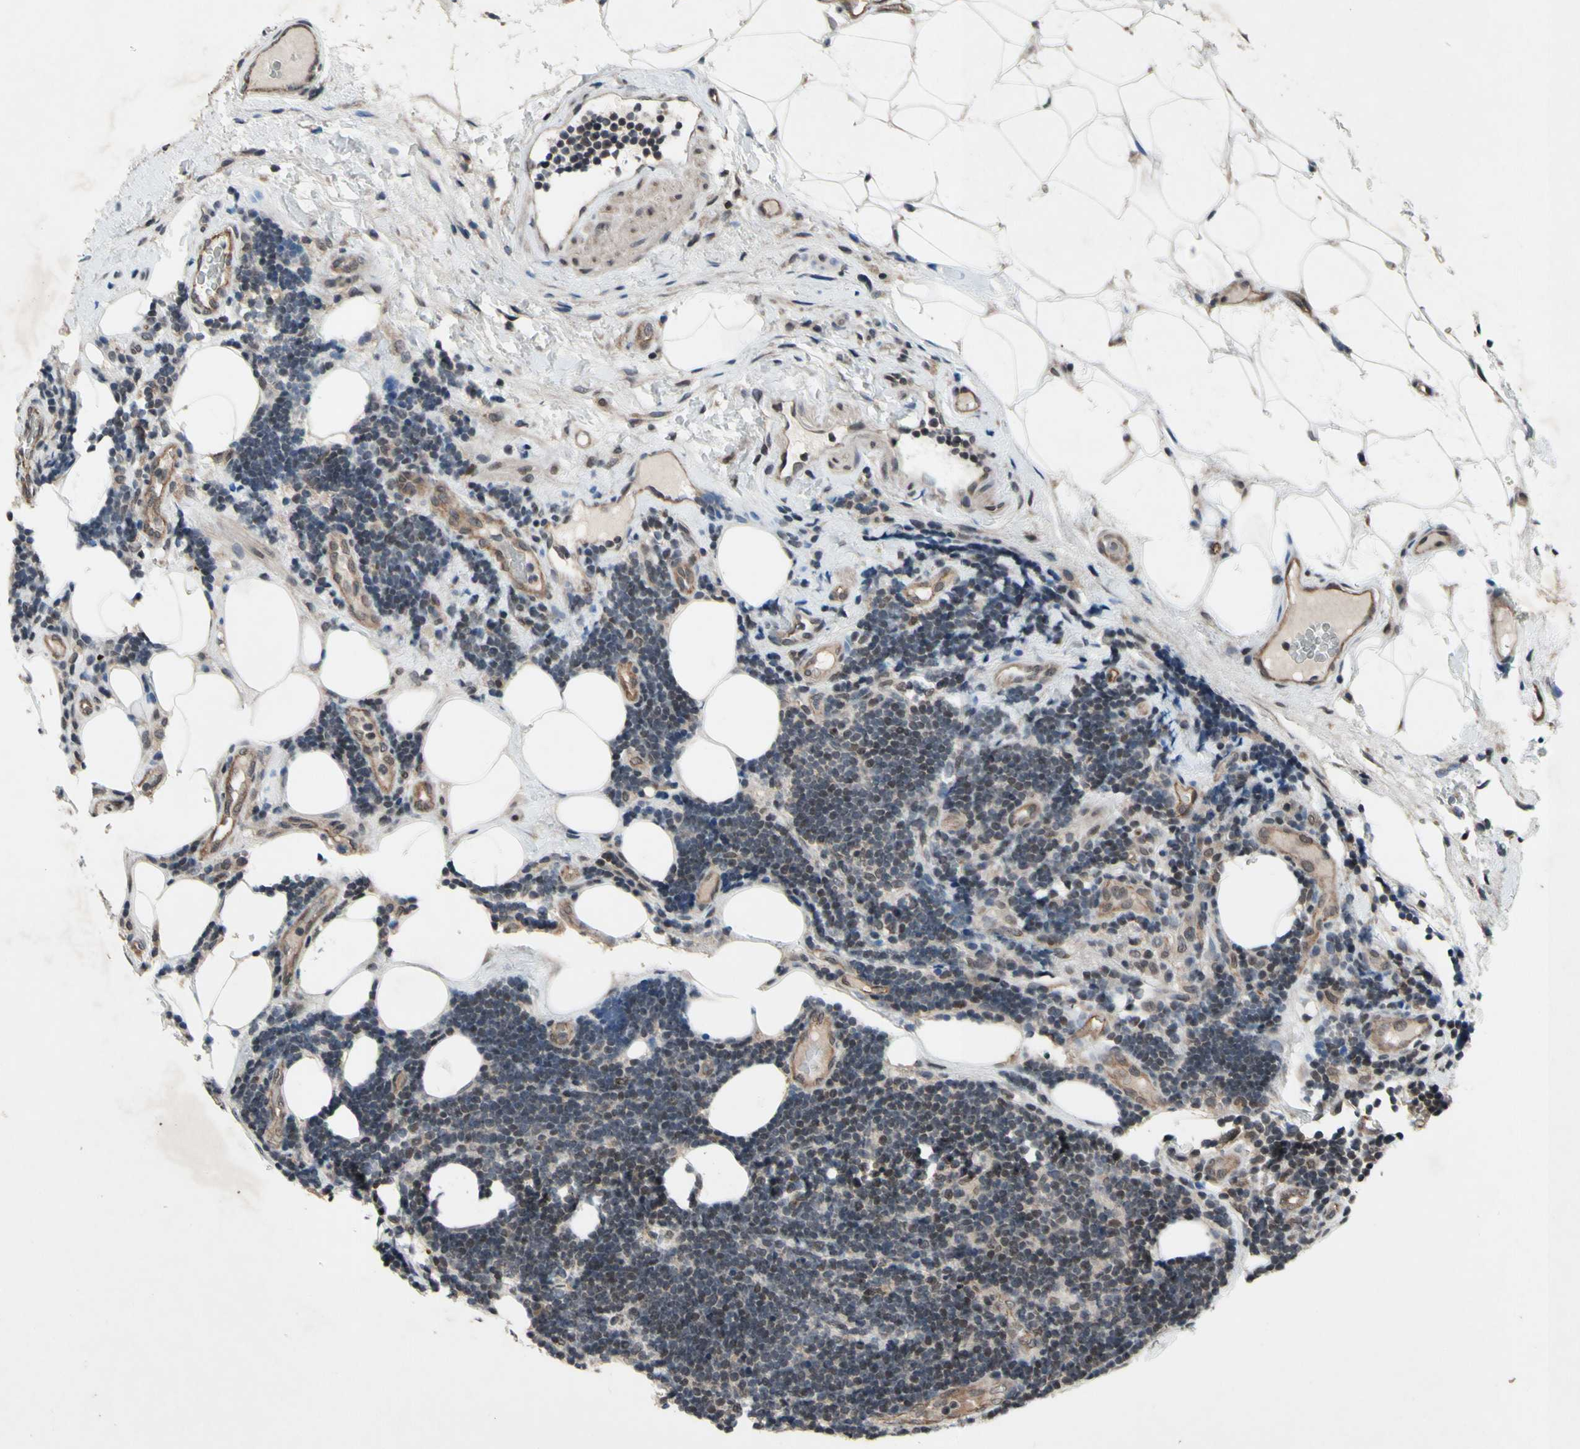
{"staining": {"intensity": "negative", "quantity": "none", "location": "none"}, "tissue": "lymphoma", "cell_type": "Tumor cells", "image_type": "cancer", "snomed": [{"axis": "morphology", "description": "Malignant lymphoma, non-Hodgkin's type, Low grade"}, {"axis": "topography", "description": "Lymph node"}], "caption": "This is an immunohistochemistry micrograph of human lymphoma. There is no expression in tumor cells.", "gene": "XPO1", "patient": {"sex": "male", "age": 83}}